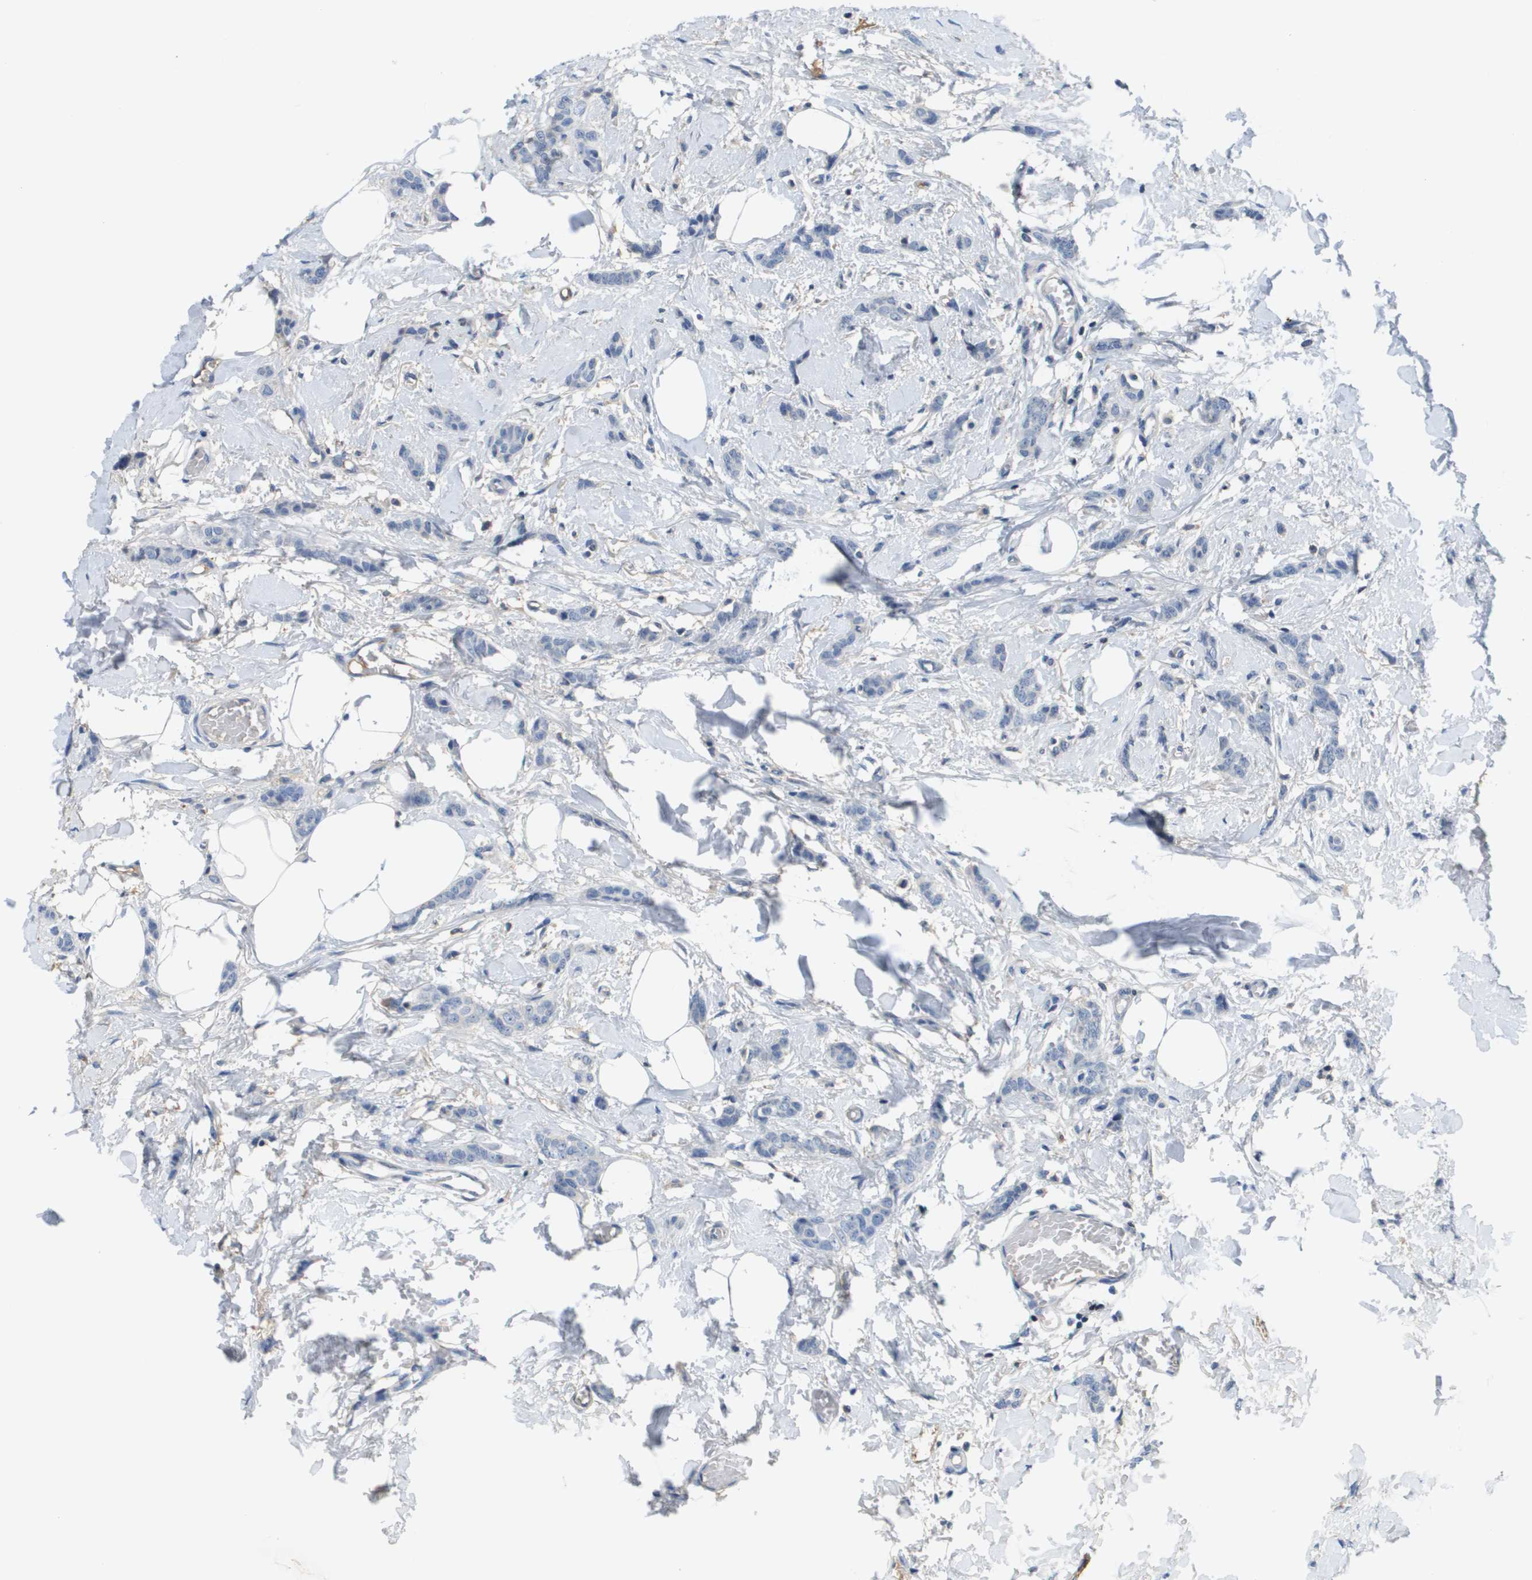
{"staining": {"intensity": "negative", "quantity": "none", "location": "none"}, "tissue": "breast cancer", "cell_type": "Tumor cells", "image_type": "cancer", "snomed": [{"axis": "morphology", "description": "Lobular carcinoma"}, {"axis": "topography", "description": "Skin"}, {"axis": "topography", "description": "Breast"}], "caption": "Breast cancer (lobular carcinoma) was stained to show a protein in brown. There is no significant positivity in tumor cells.", "gene": "SLC16A3", "patient": {"sex": "female", "age": 46}}